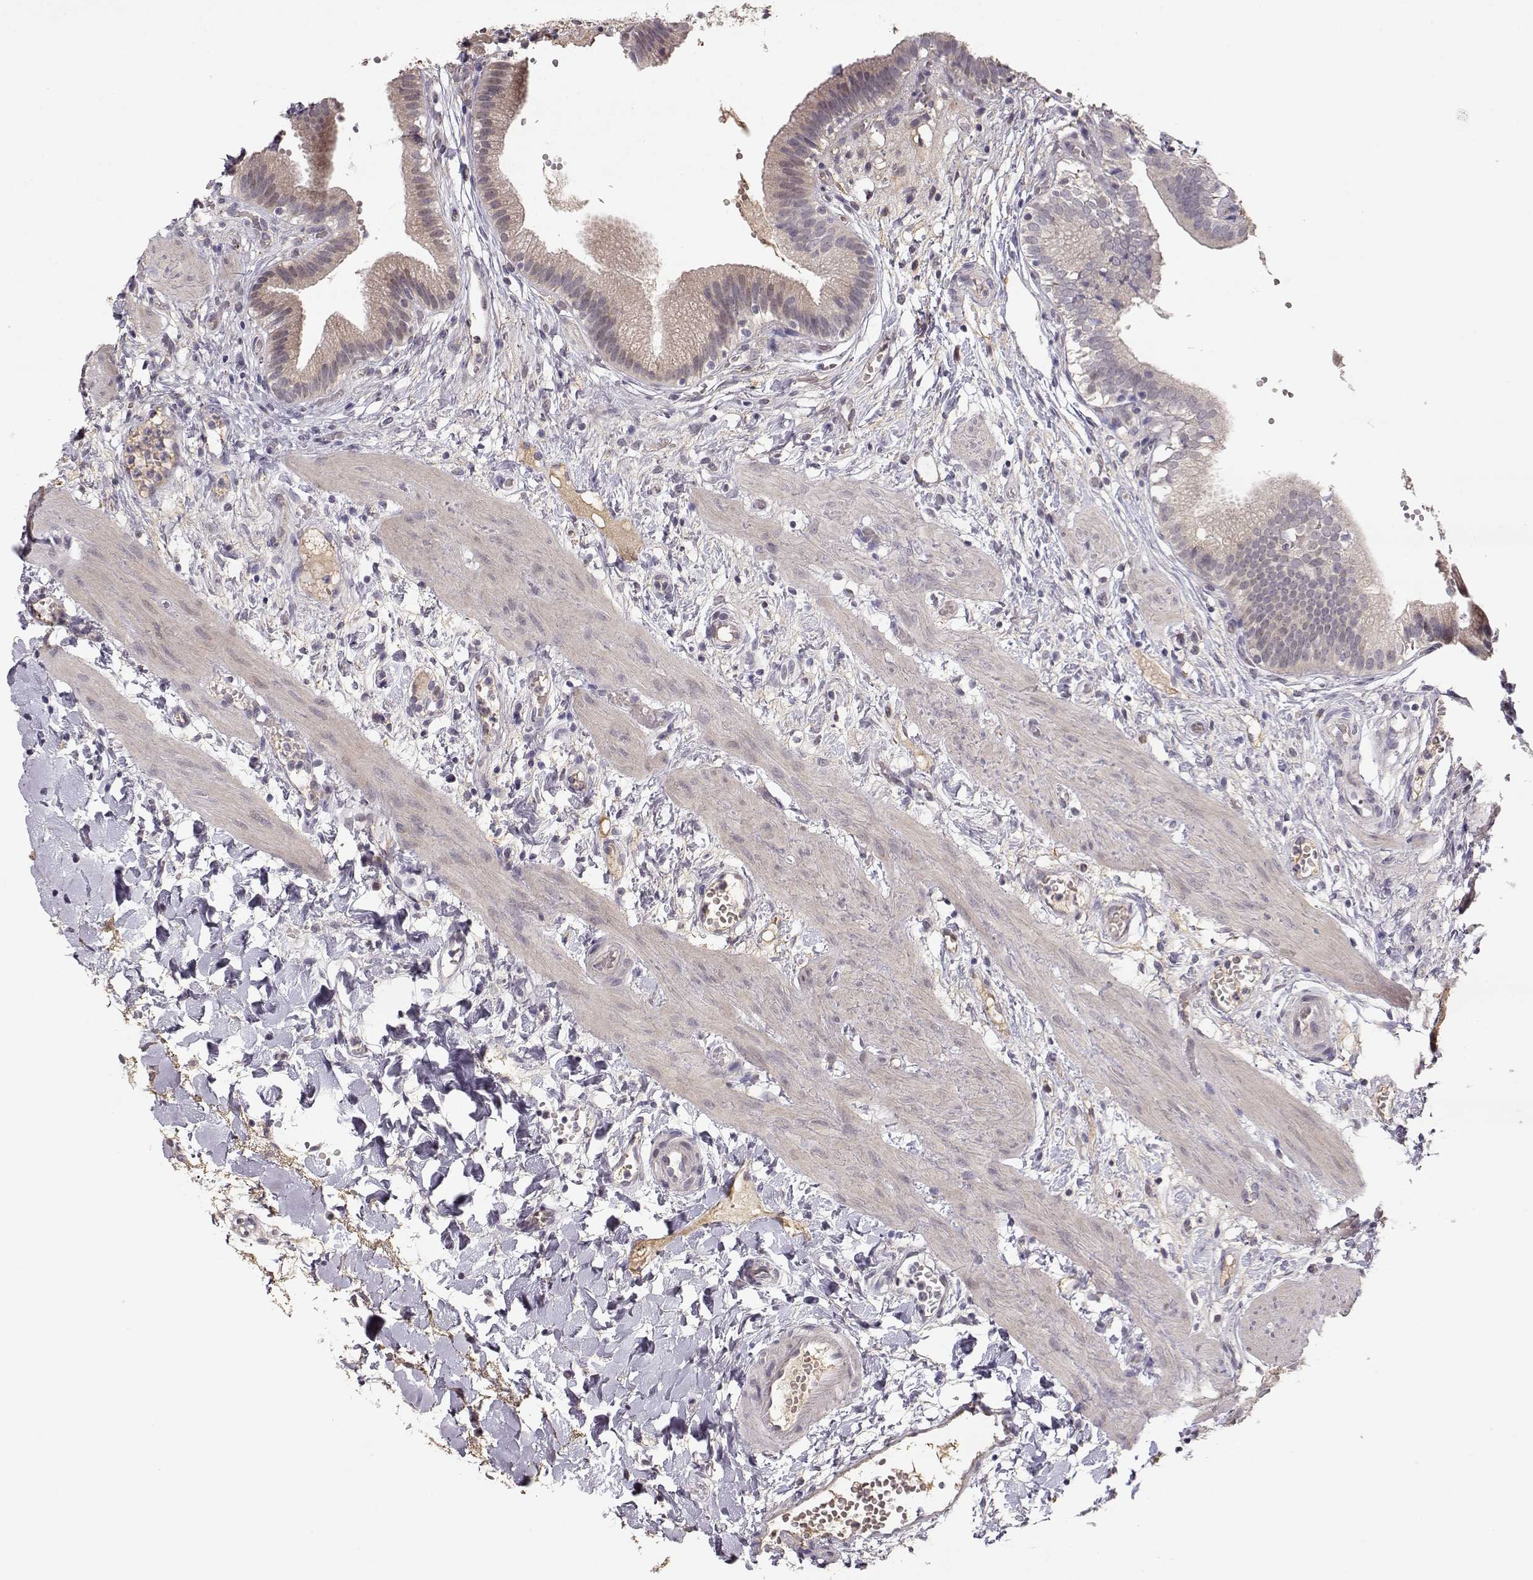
{"staining": {"intensity": "negative", "quantity": "none", "location": "none"}, "tissue": "gallbladder", "cell_type": "Glandular cells", "image_type": "normal", "snomed": [{"axis": "morphology", "description": "Normal tissue, NOS"}, {"axis": "topography", "description": "Gallbladder"}], "caption": "DAB immunohistochemical staining of normal human gallbladder shows no significant staining in glandular cells. (Stains: DAB (3,3'-diaminobenzidine) immunohistochemistry (IHC) with hematoxylin counter stain, Microscopy: brightfield microscopy at high magnification).", "gene": "PNMT", "patient": {"sex": "female", "age": 24}}